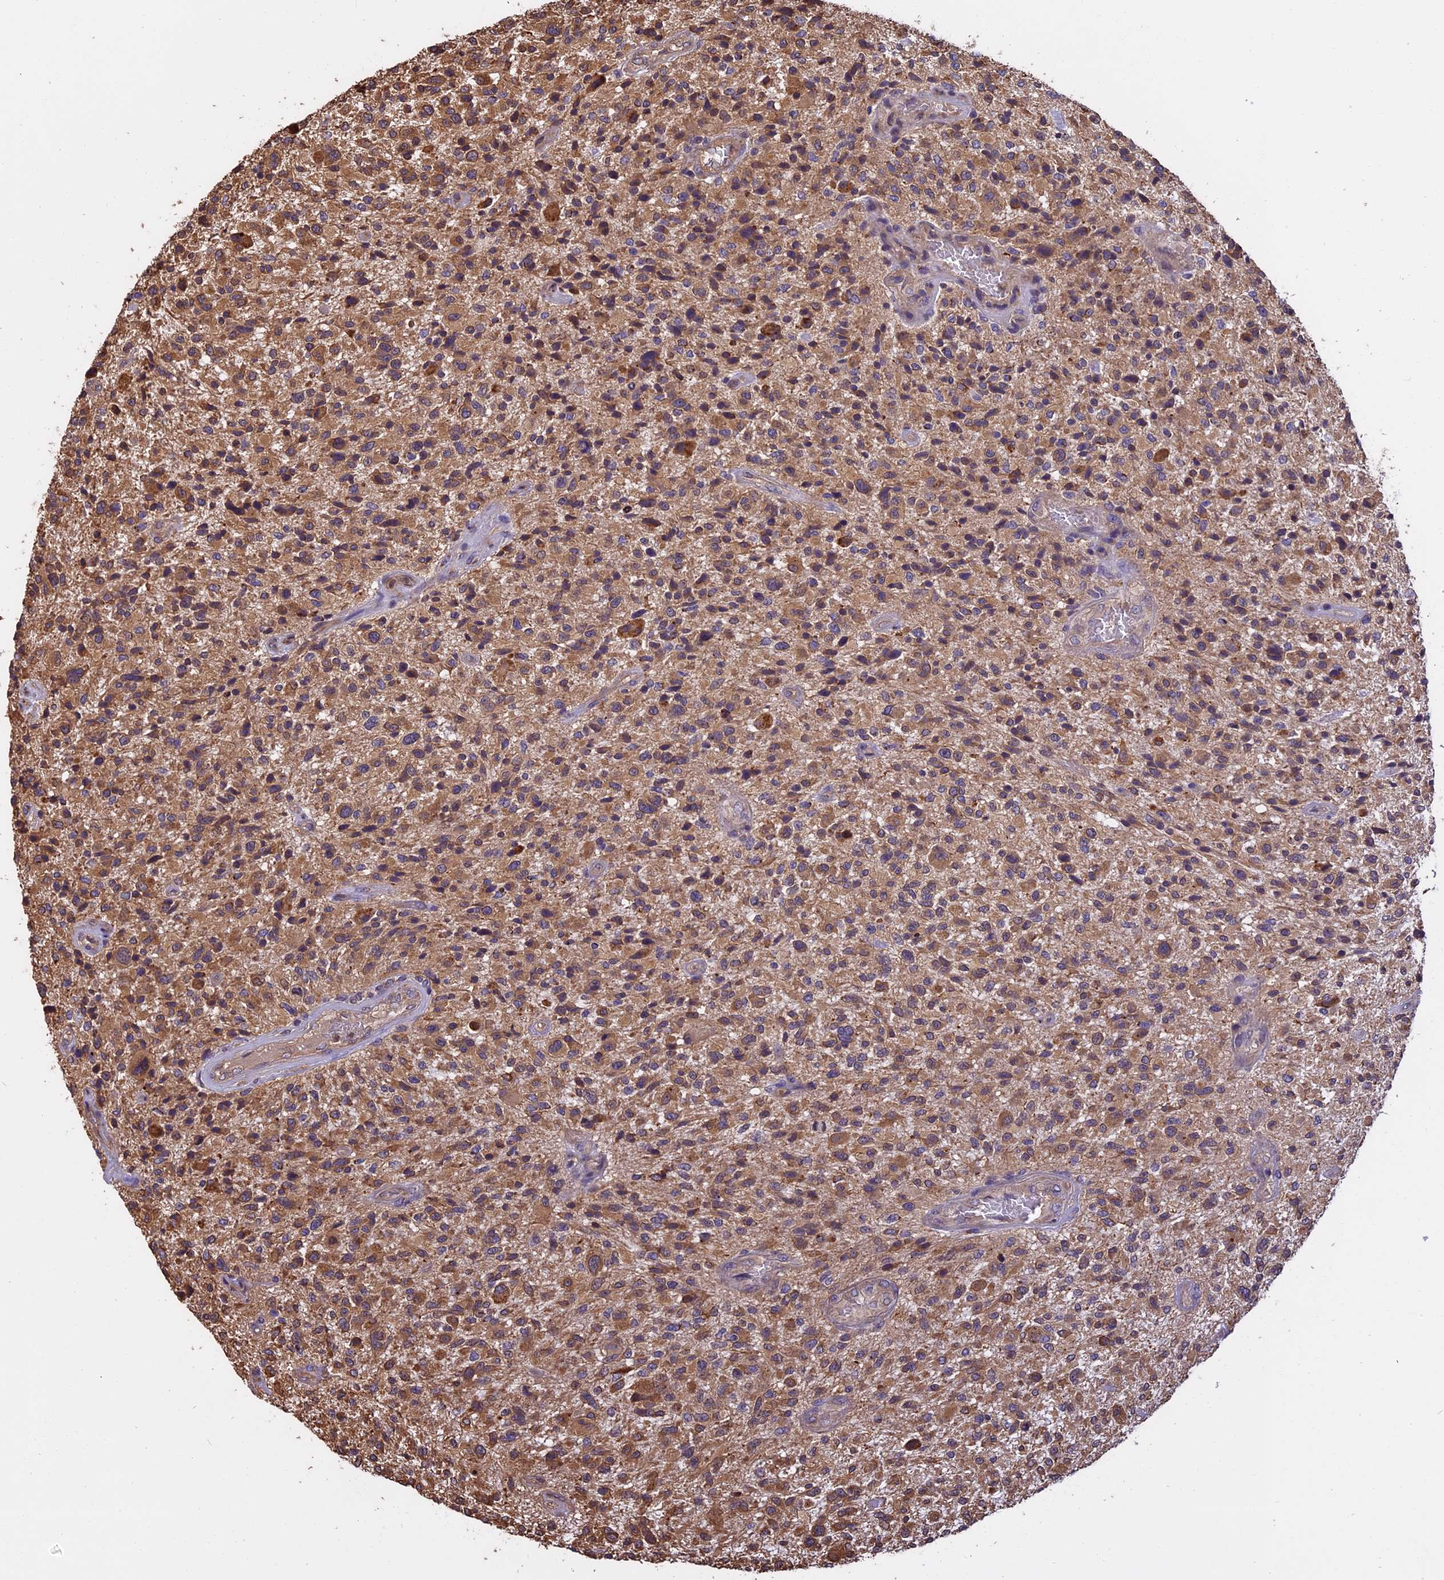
{"staining": {"intensity": "moderate", "quantity": ">75%", "location": "cytoplasmic/membranous"}, "tissue": "glioma", "cell_type": "Tumor cells", "image_type": "cancer", "snomed": [{"axis": "morphology", "description": "Glioma, malignant, High grade"}, {"axis": "topography", "description": "Brain"}], "caption": "Protein expression analysis of malignant high-grade glioma shows moderate cytoplasmic/membranous positivity in about >75% of tumor cells.", "gene": "CHMP2A", "patient": {"sex": "male", "age": 47}}